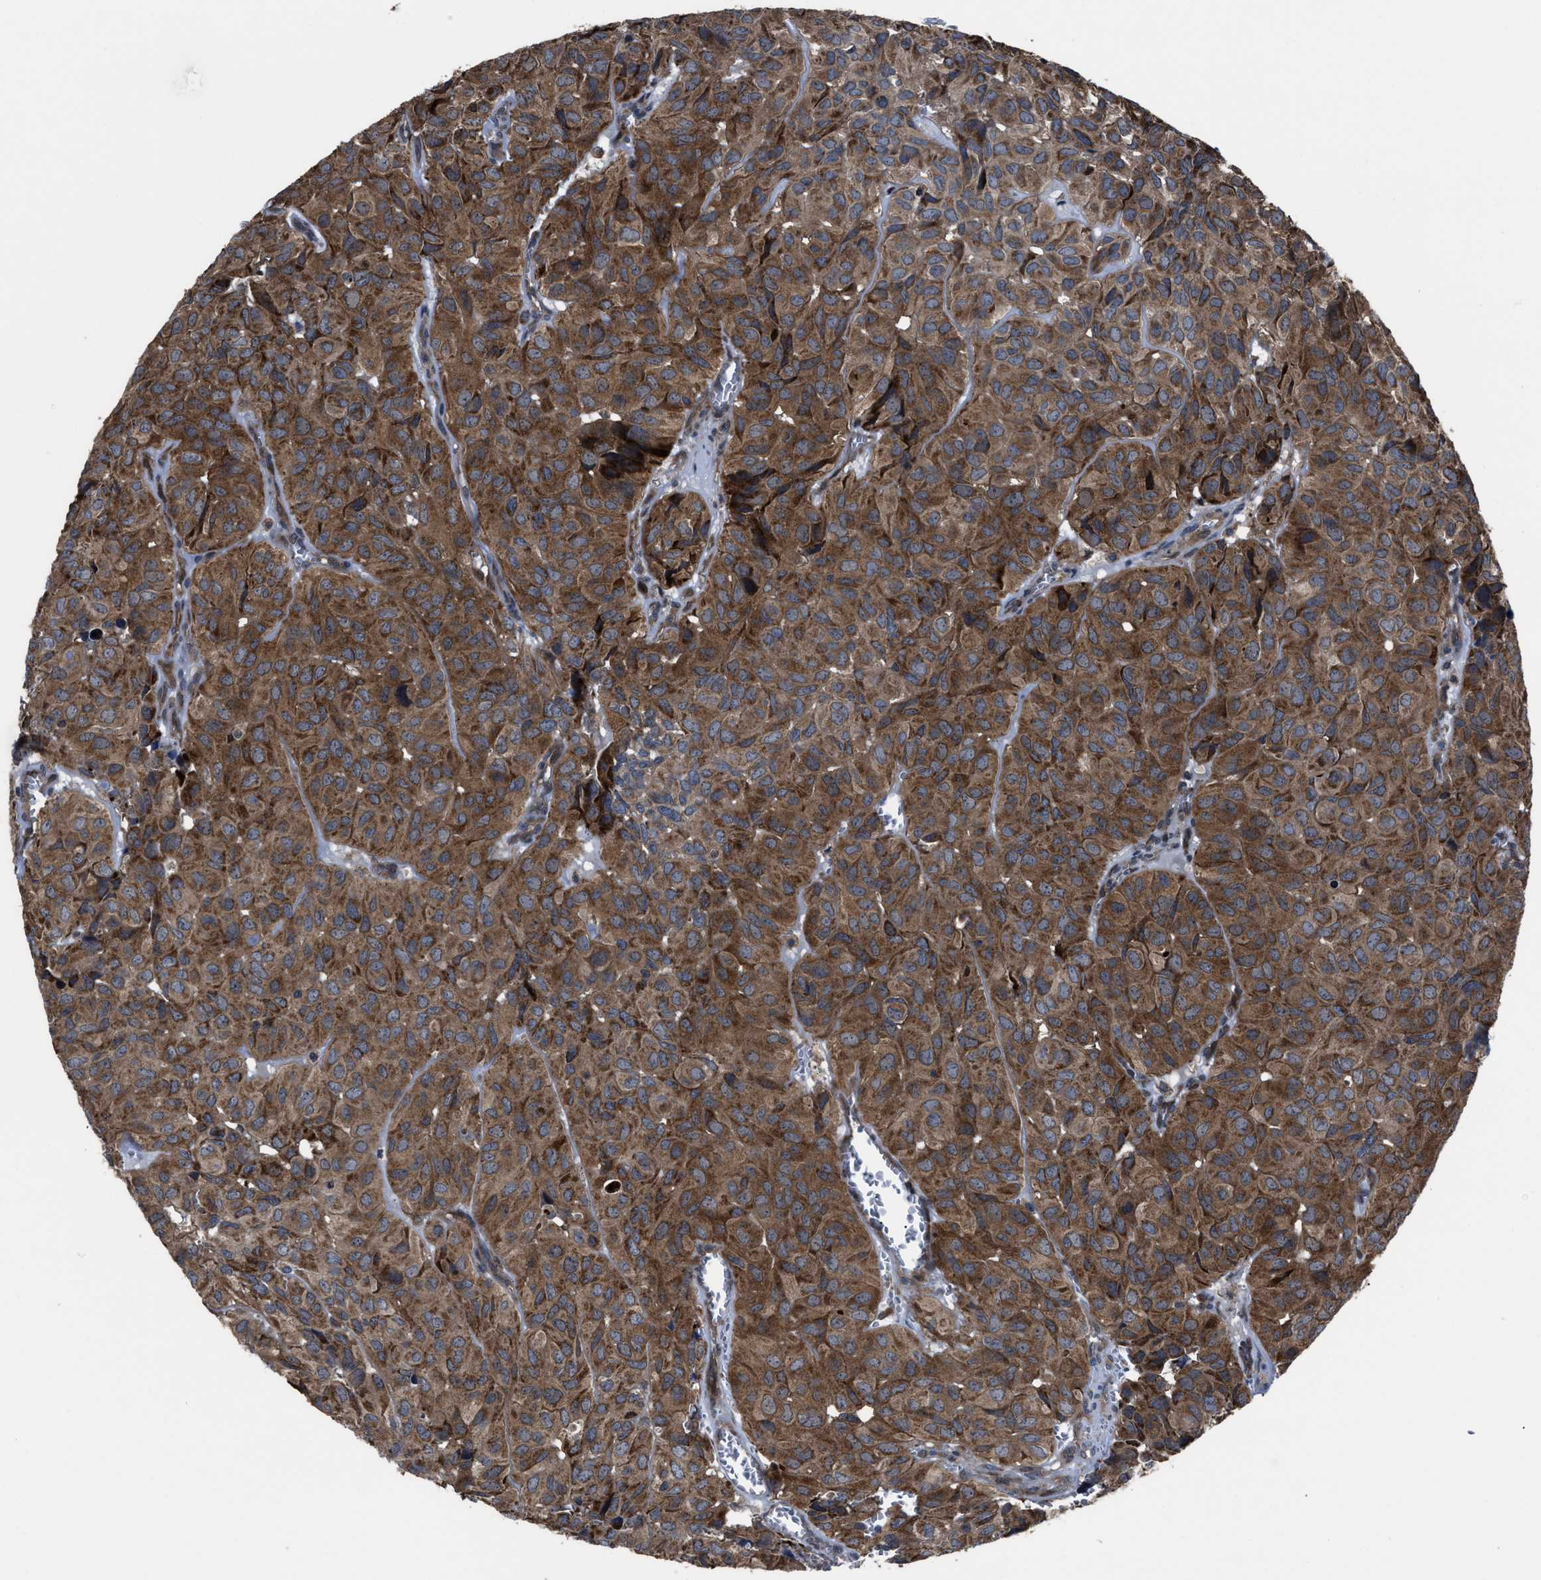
{"staining": {"intensity": "moderate", "quantity": ">75%", "location": "cytoplasmic/membranous"}, "tissue": "head and neck cancer", "cell_type": "Tumor cells", "image_type": "cancer", "snomed": [{"axis": "morphology", "description": "Adenocarcinoma, NOS"}, {"axis": "topography", "description": "Salivary gland, NOS"}, {"axis": "topography", "description": "Head-Neck"}], "caption": "Immunohistochemical staining of human head and neck cancer (adenocarcinoma) reveals medium levels of moderate cytoplasmic/membranous protein positivity in approximately >75% of tumor cells. The protein of interest is shown in brown color, while the nuclei are stained blue.", "gene": "PASK", "patient": {"sex": "female", "age": 76}}